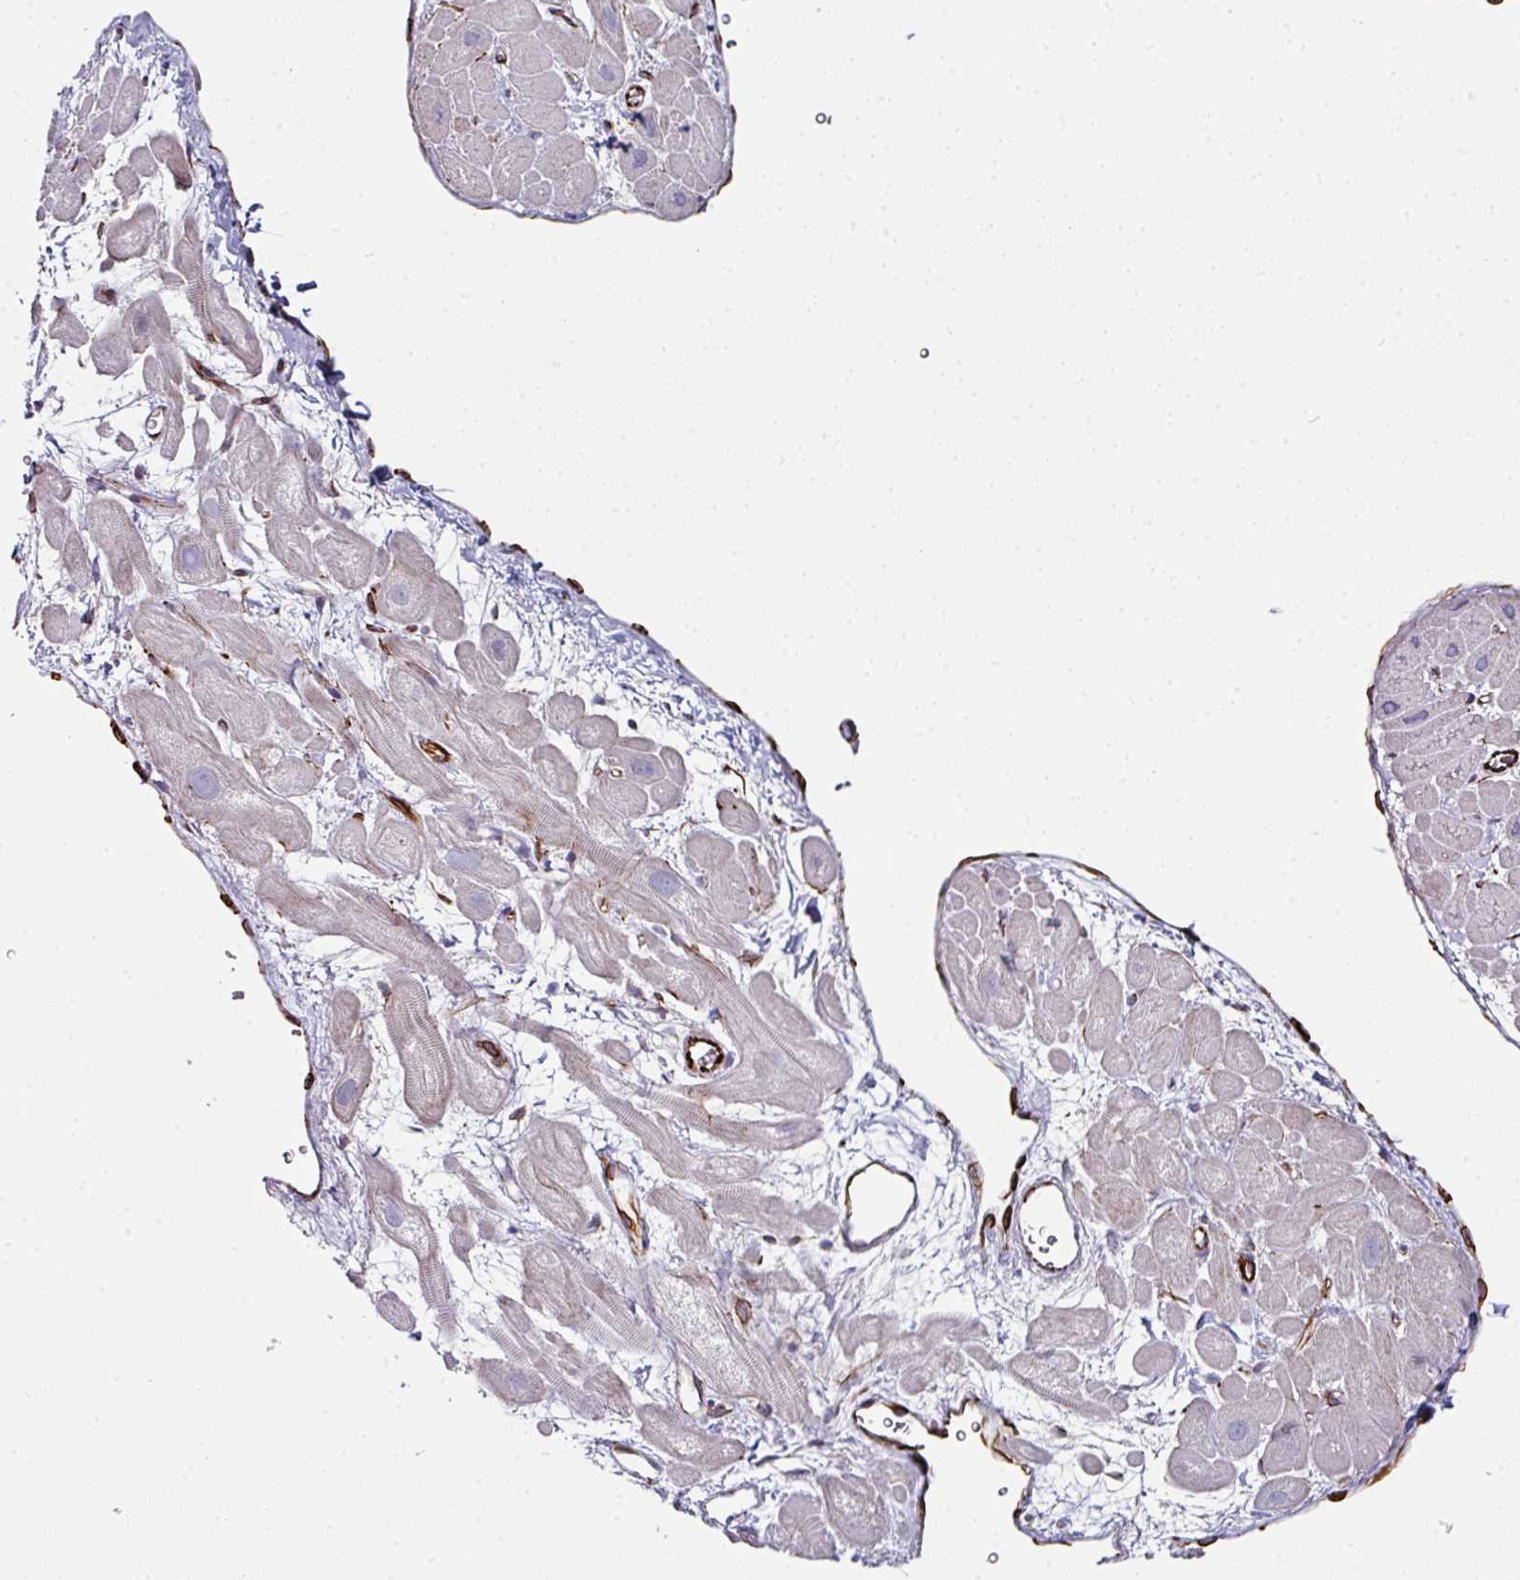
{"staining": {"intensity": "negative", "quantity": "none", "location": "none"}, "tissue": "heart muscle", "cell_type": "Cardiomyocytes", "image_type": "normal", "snomed": [{"axis": "morphology", "description": "Normal tissue, NOS"}, {"axis": "topography", "description": "Heart"}], "caption": "IHC histopathology image of unremarkable heart muscle: human heart muscle stained with DAB (3,3'-diaminobenzidine) shows no significant protein staining in cardiomyocytes. (DAB (3,3'-diaminobenzidine) IHC visualized using brightfield microscopy, high magnification).", "gene": "TMPRSS9", "patient": {"sex": "male", "age": 49}}